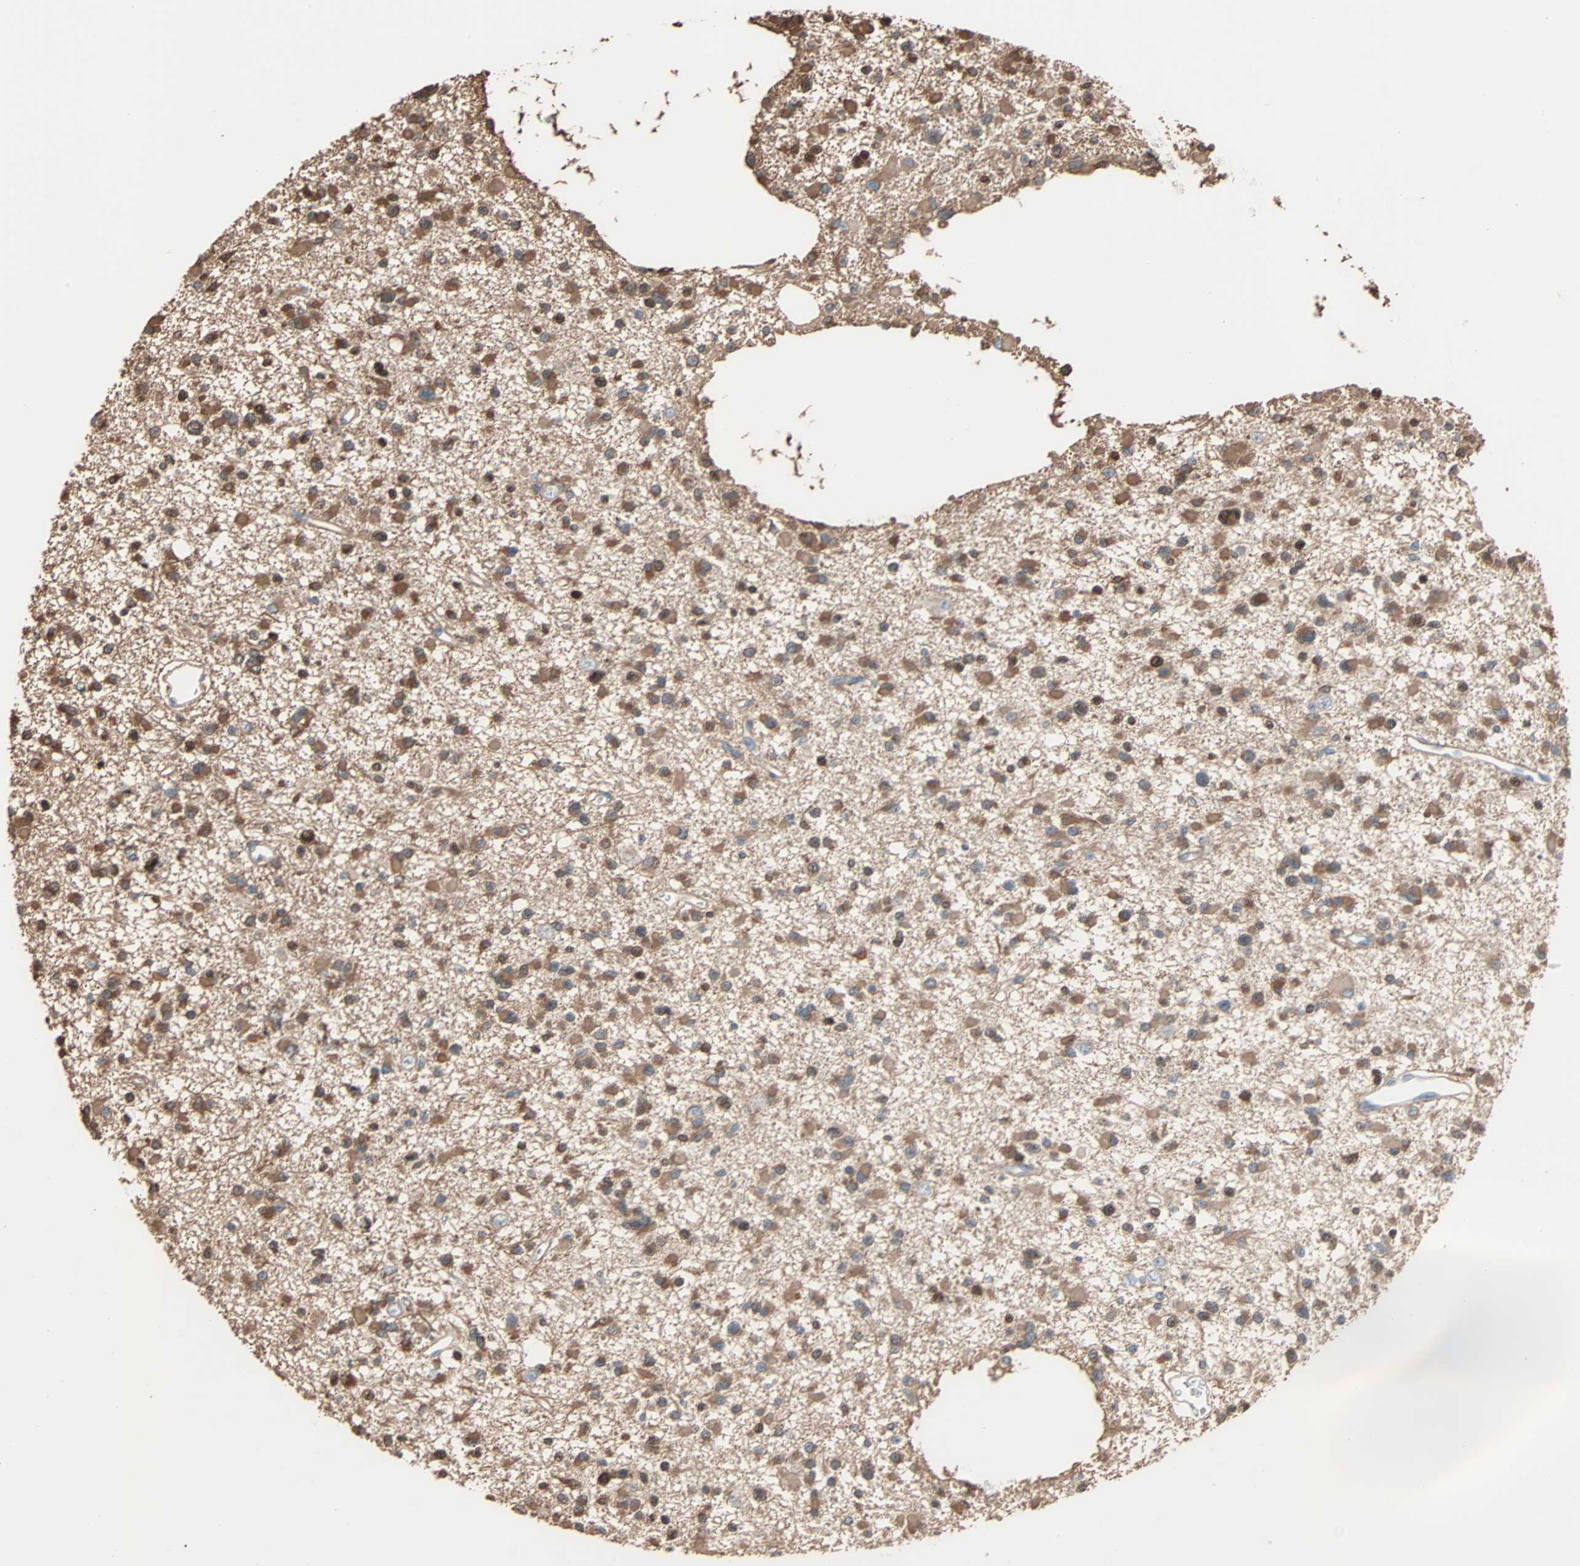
{"staining": {"intensity": "moderate", "quantity": ">75%", "location": "cytoplasmic/membranous,nuclear"}, "tissue": "glioma", "cell_type": "Tumor cells", "image_type": "cancer", "snomed": [{"axis": "morphology", "description": "Glioma, malignant, Low grade"}, {"axis": "topography", "description": "Brain"}], "caption": "The histopathology image shows staining of low-grade glioma (malignant), revealing moderate cytoplasmic/membranous and nuclear protein positivity (brown color) within tumor cells.", "gene": "PRDX1", "patient": {"sex": "female", "age": 22}}